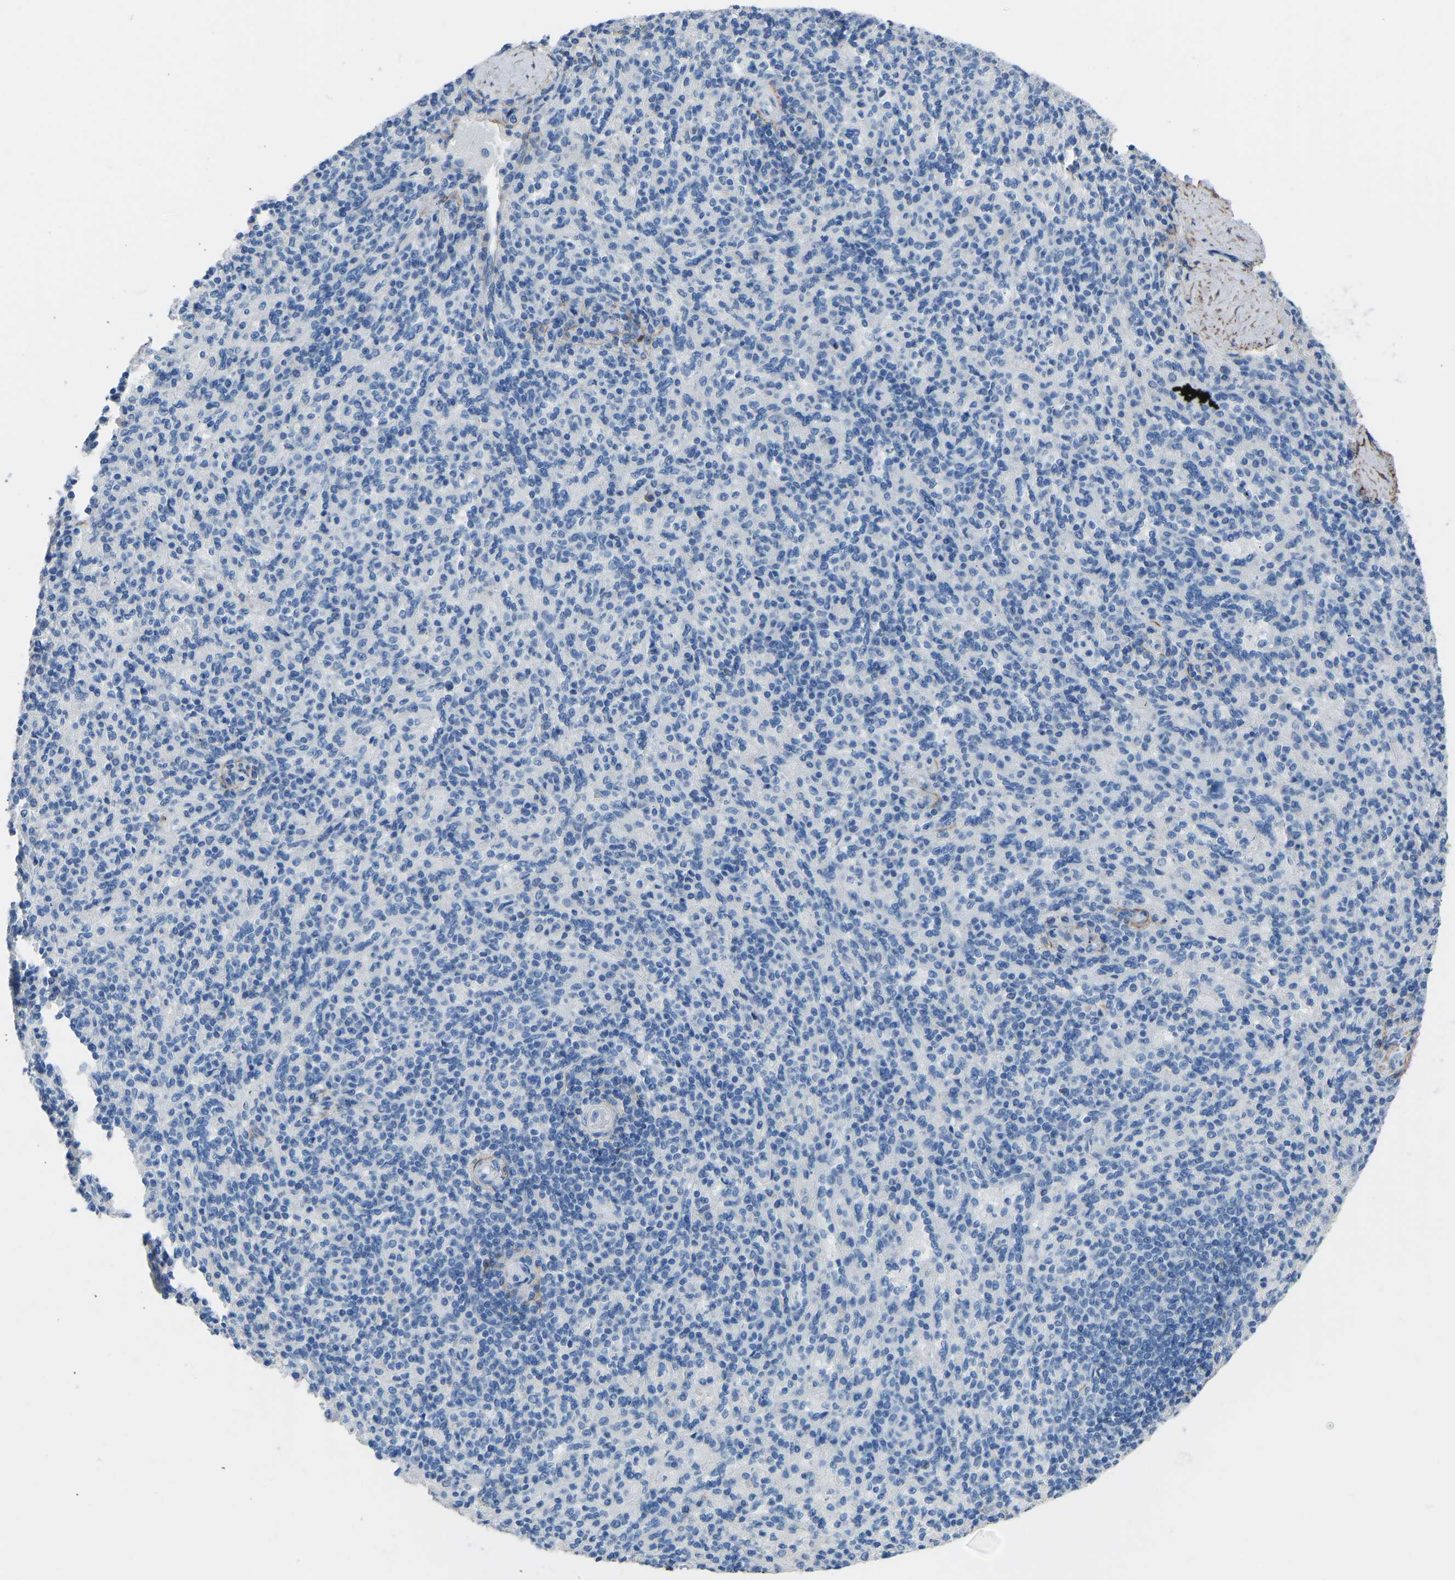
{"staining": {"intensity": "negative", "quantity": "none", "location": "none"}, "tissue": "spleen", "cell_type": "Cells in red pulp", "image_type": "normal", "snomed": [{"axis": "morphology", "description": "Normal tissue, NOS"}, {"axis": "topography", "description": "Spleen"}], "caption": "Immunohistochemistry of normal human spleen exhibits no expression in cells in red pulp.", "gene": "MYH10", "patient": {"sex": "male", "age": 36}}